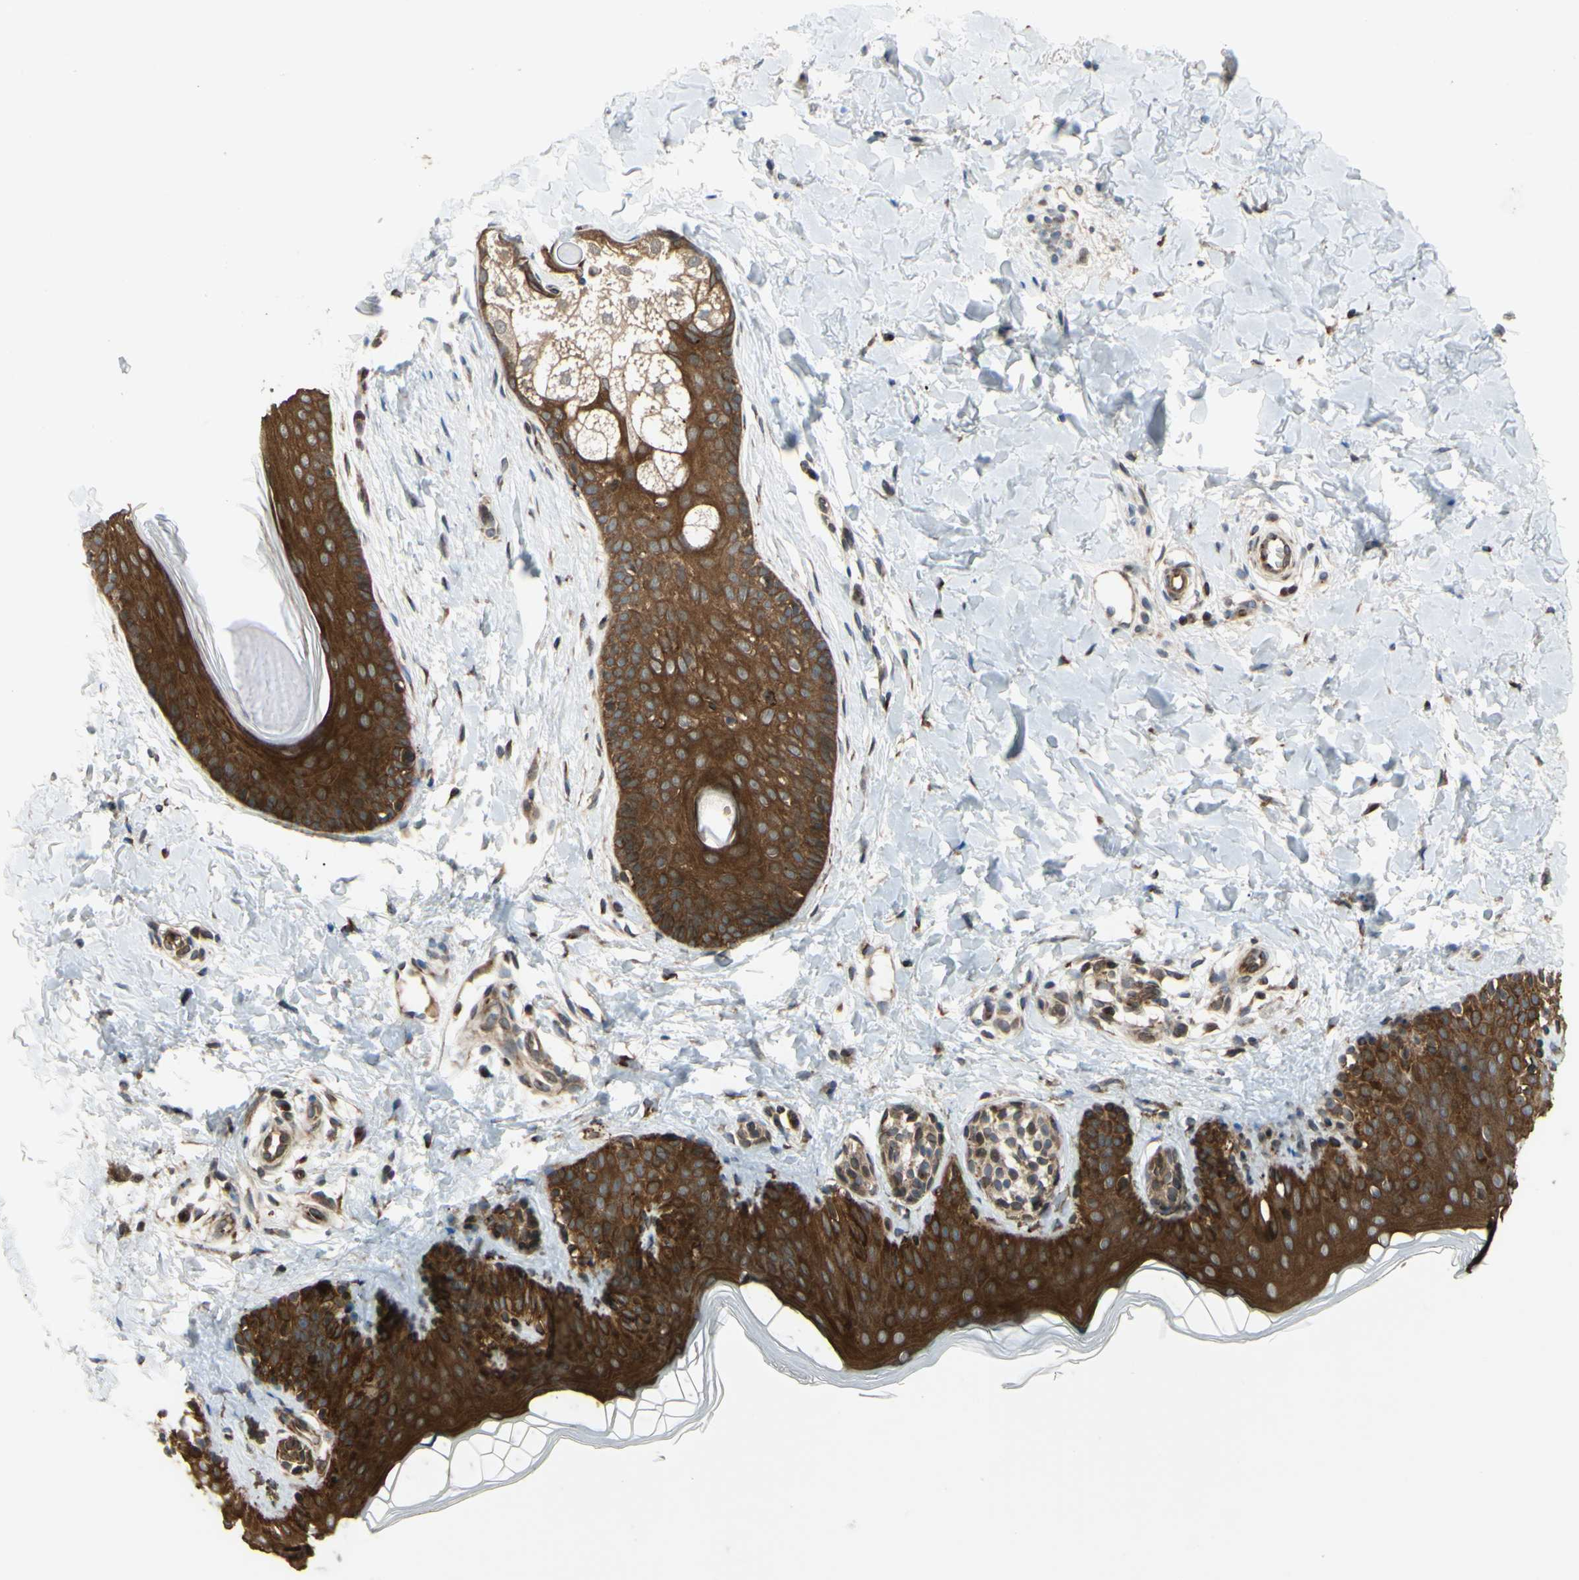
{"staining": {"intensity": "strong", "quantity": ">75%", "location": "cytoplasmic/membranous"}, "tissue": "skin", "cell_type": "Fibroblasts", "image_type": "normal", "snomed": [{"axis": "morphology", "description": "Normal tissue, NOS"}, {"axis": "topography", "description": "Skin"}], "caption": "Immunohistochemistry staining of normal skin, which reveals high levels of strong cytoplasmic/membranous expression in approximately >75% of fibroblasts indicating strong cytoplasmic/membranous protein staining. The staining was performed using DAB (brown) for protein detection and nuclei were counterstained in hematoxylin (blue).", "gene": "PRAF2", "patient": {"sex": "male", "age": 16}}